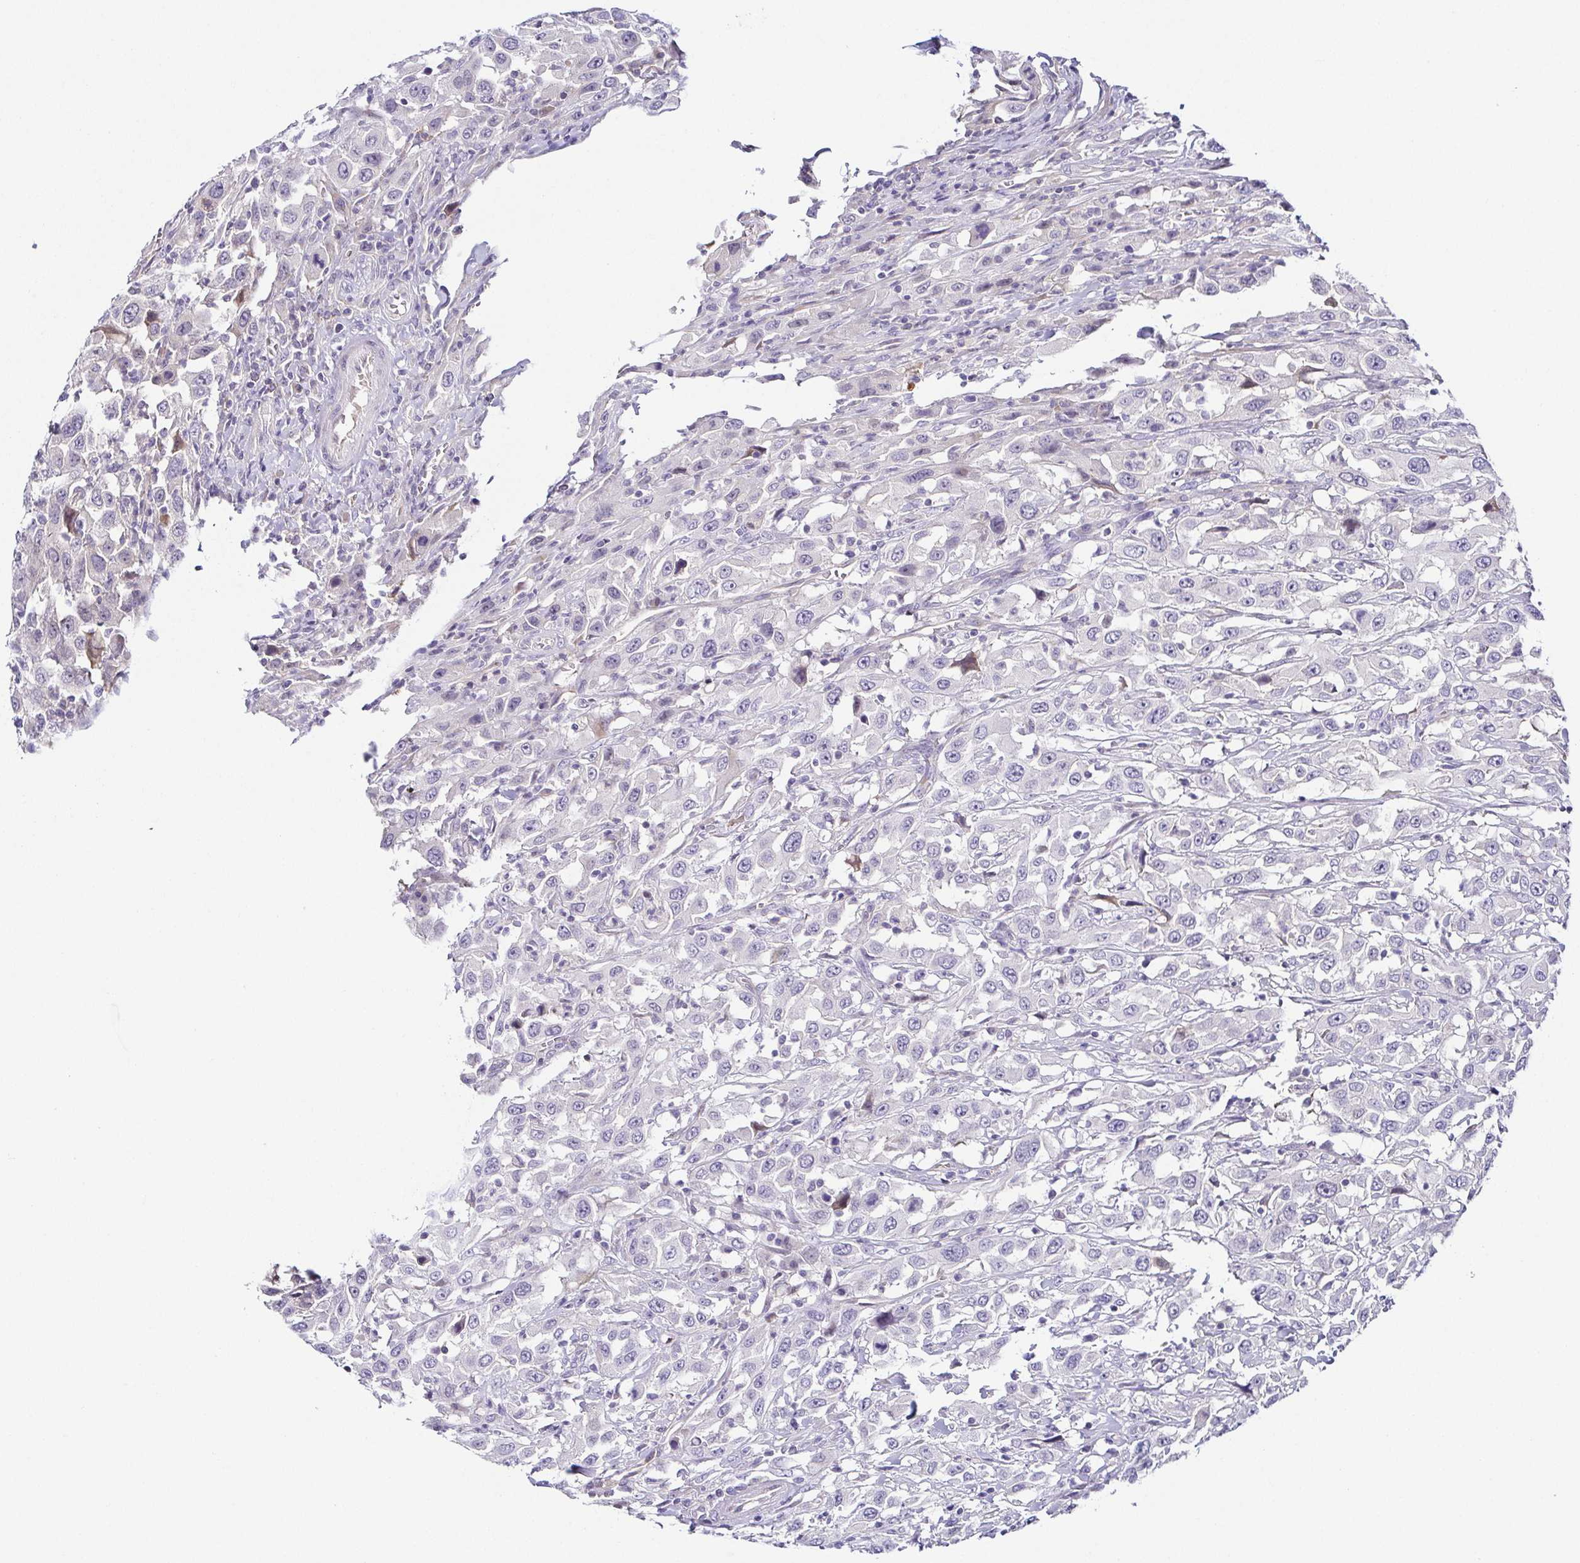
{"staining": {"intensity": "negative", "quantity": "none", "location": "none"}, "tissue": "urothelial cancer", "cell_type": "Tumor cells", "image_type": "cancer", "snomed": [{"axis": "morphology", "description": "Urothelial carcinoma, High grade"}, {"axis": "topography", "description": "Urinary bladder"}], "caption": "An IHC photomicrograph of urothelial cancer is shown. There is no staining in tumor cells of urothelial cancer.", "gene": "FAM162B", "patient": {"sex": "male", "age": 61}}